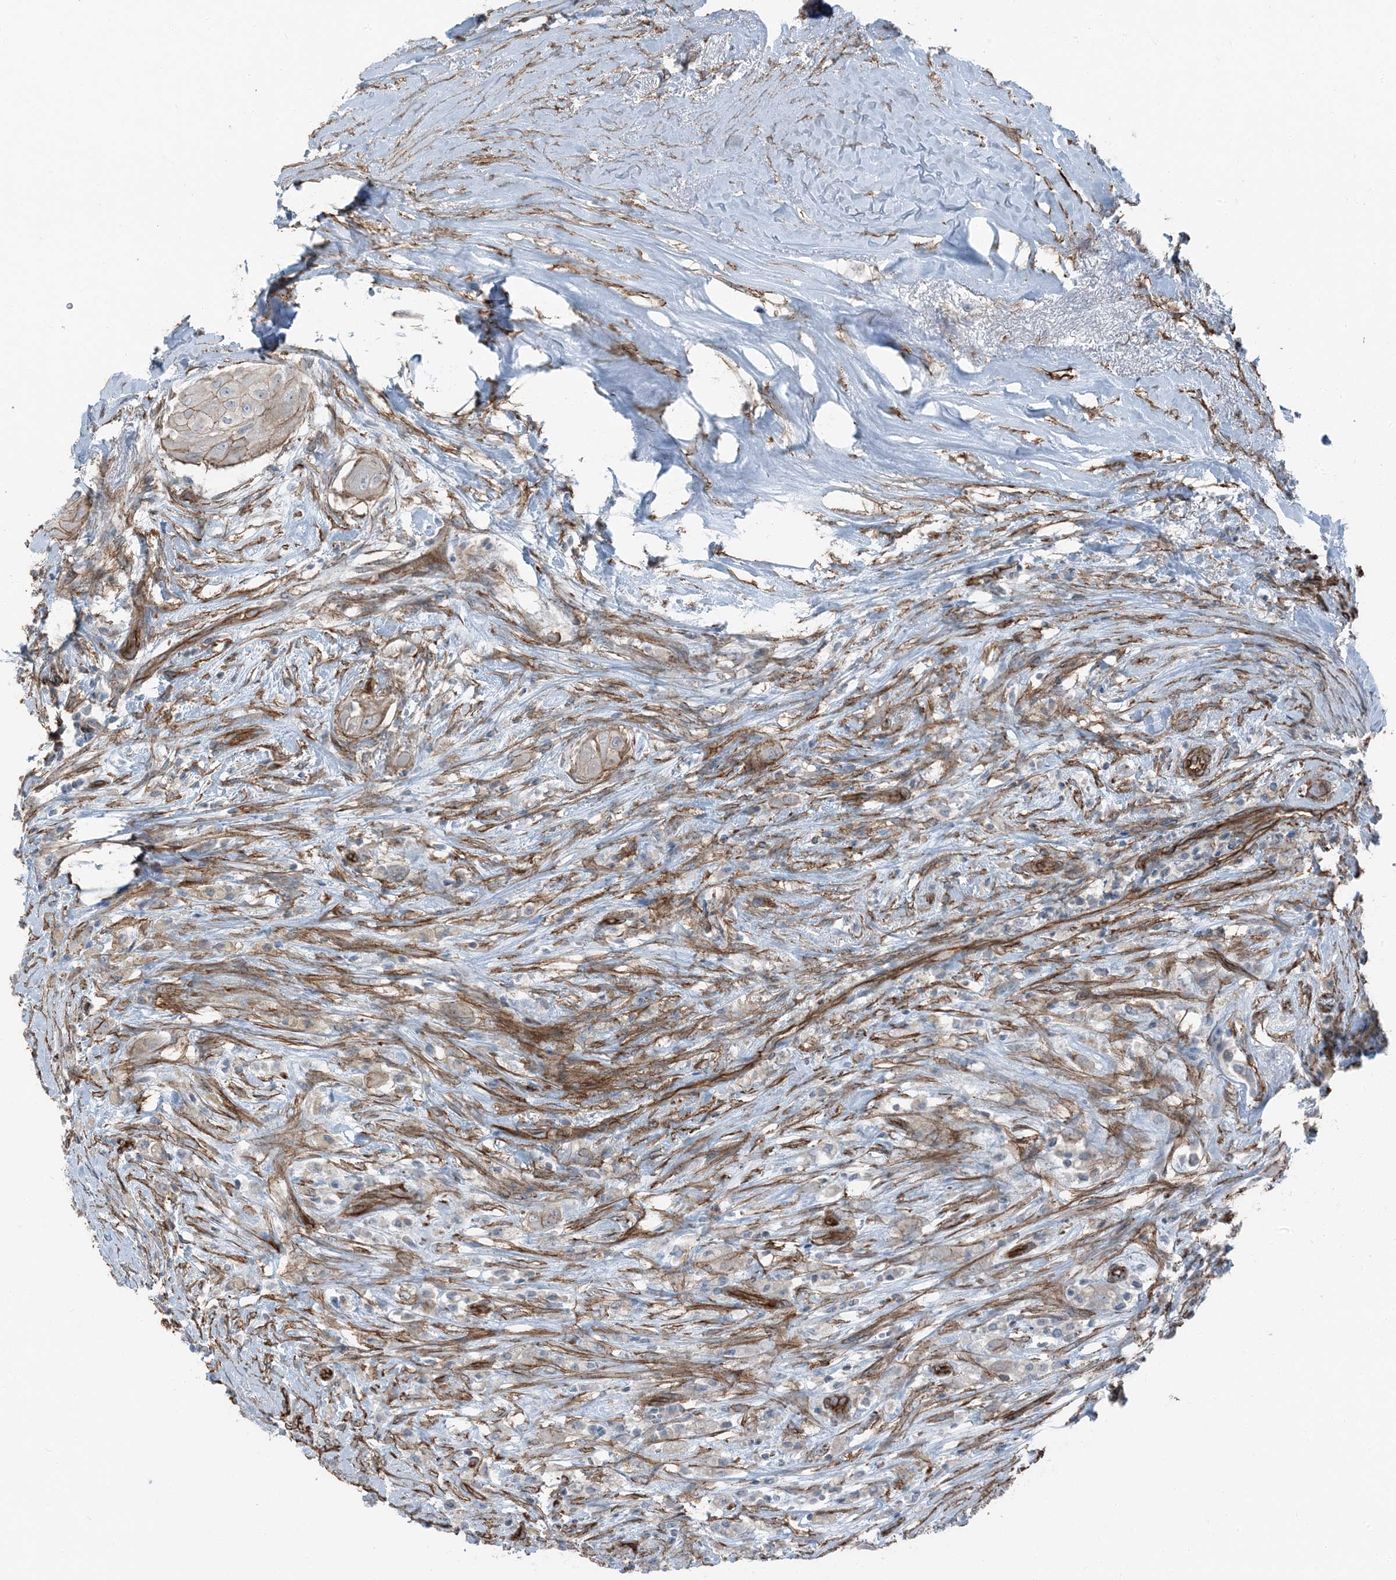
{"staining": {"intensity": "weak", "quantity": "25%-75%", "location": "cytoplasmic/membranous"}, "tissue": "thyroid cancer", "cell_type": "Tumor cells", "image_type": "cancer", "snomed": [{"axis": "morphology", "description": "Papillary adenocarcinoma, NOS"}, {"axis": "topography", "description": "Thyroid gland"}], "caption": "An IHC photomicrograph of neoplastic tissue is shown. Protein staining in brown labels weak cytoplasmic/membranous positivity in thyroid papillary adenocarcinoma within tumor cells.", "gene": "ZFP90", "patient": {"sex": "female", "age": 59}}